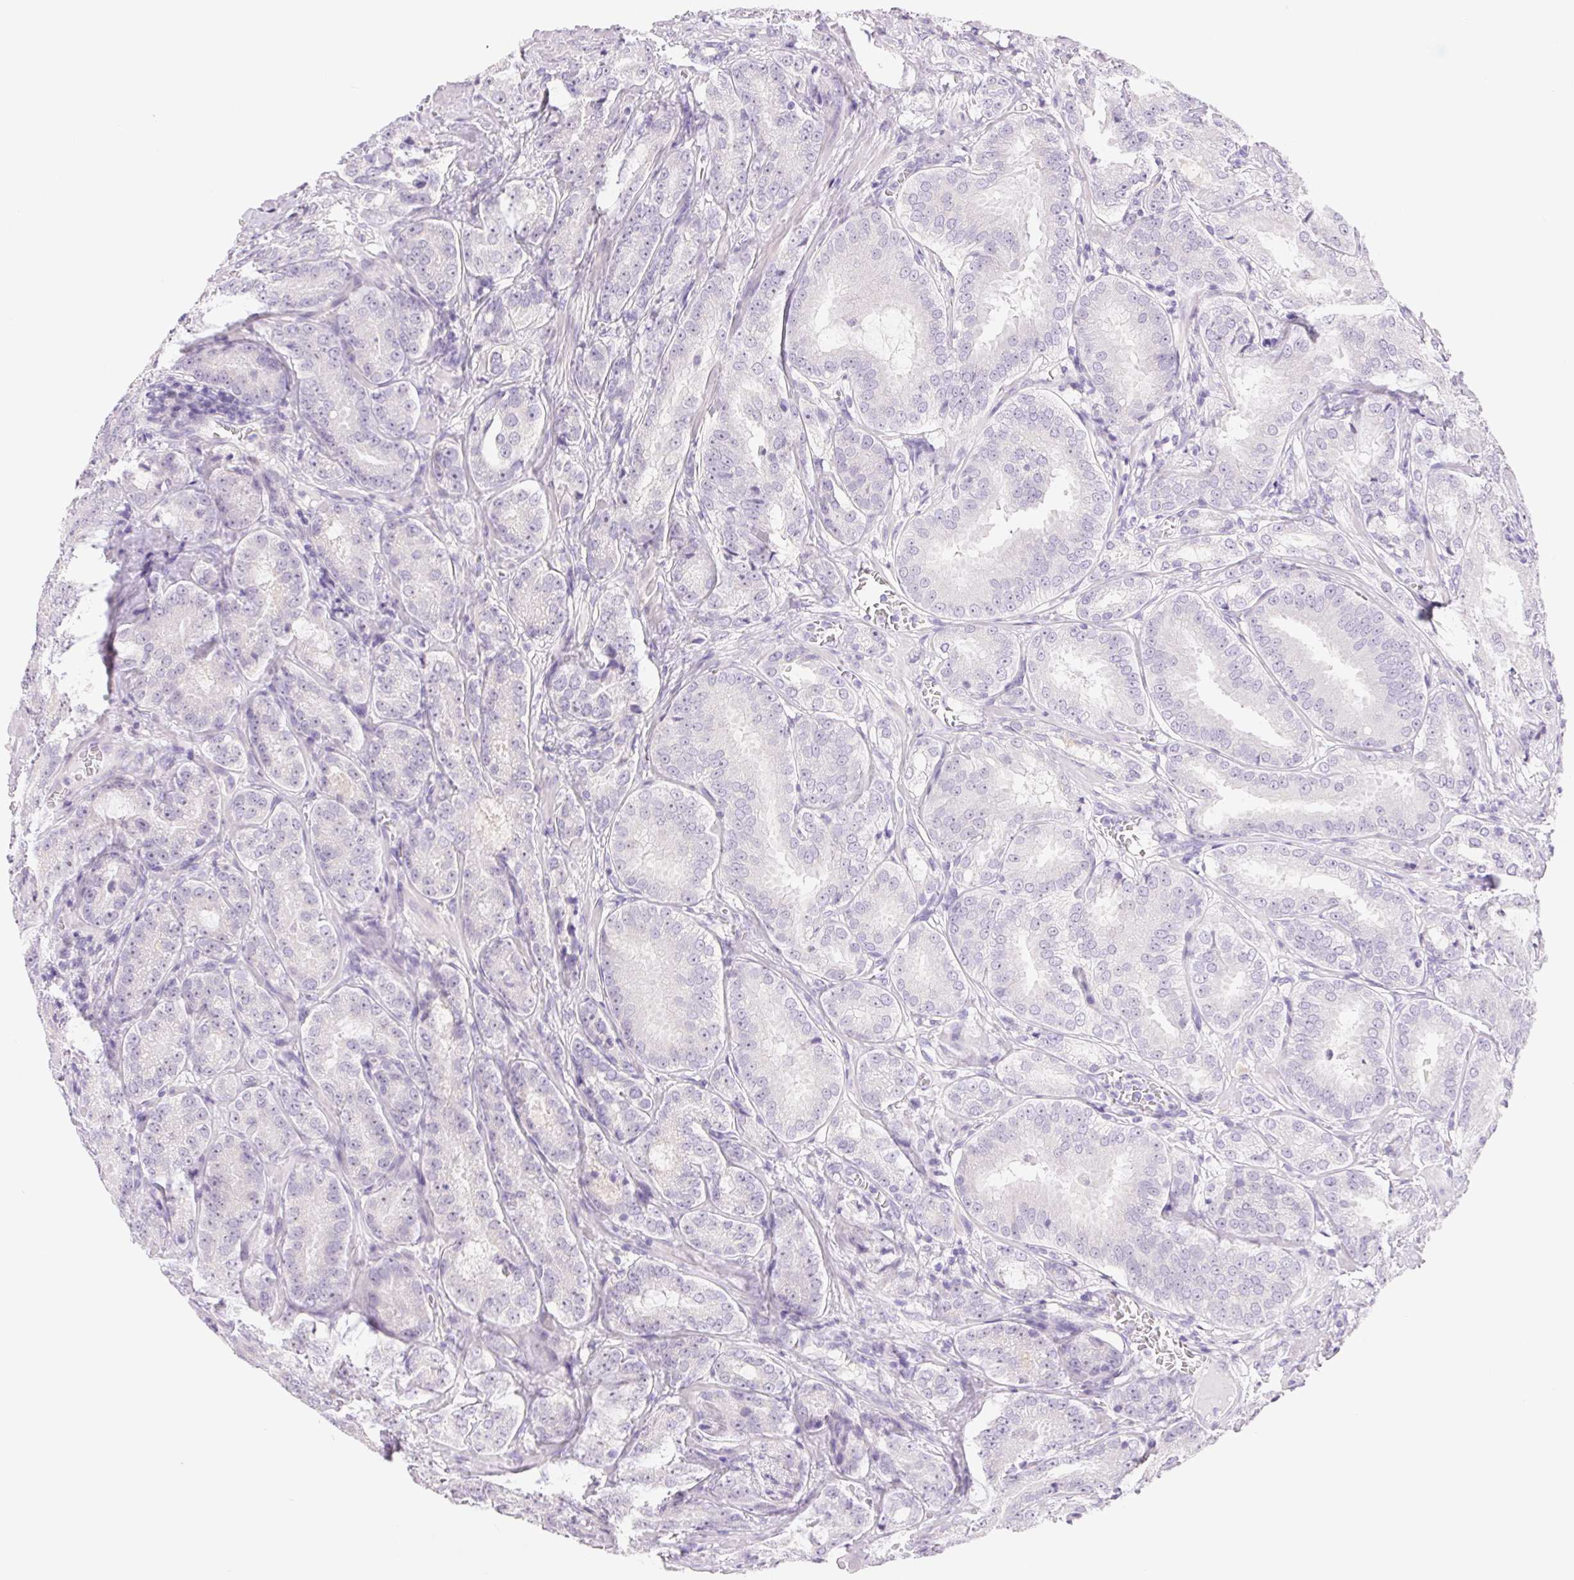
{"staining": {"intensity": "negative", "quantity": "none", "location": "none"}, "tissue": "prostate cancer", "cell_type": "Tumor cells", "image_type": "cancer", "snomed": [{"axis": "morphology", "description": "Adenocarcinoma, High grade"}, {"axis": "topography", "description": "Prostate"}], "caption": "DAB immunohistochemical staining of human prostate cancer displays no significant positivity in tumor cells. (DAB (3,3'-diaminobenzidine) immunohistochemistry (IHC) visualized using brightfield microscopy, high magnification).", "gene": "ASGR2", "patient": {"sex": "male", "age": 64}}